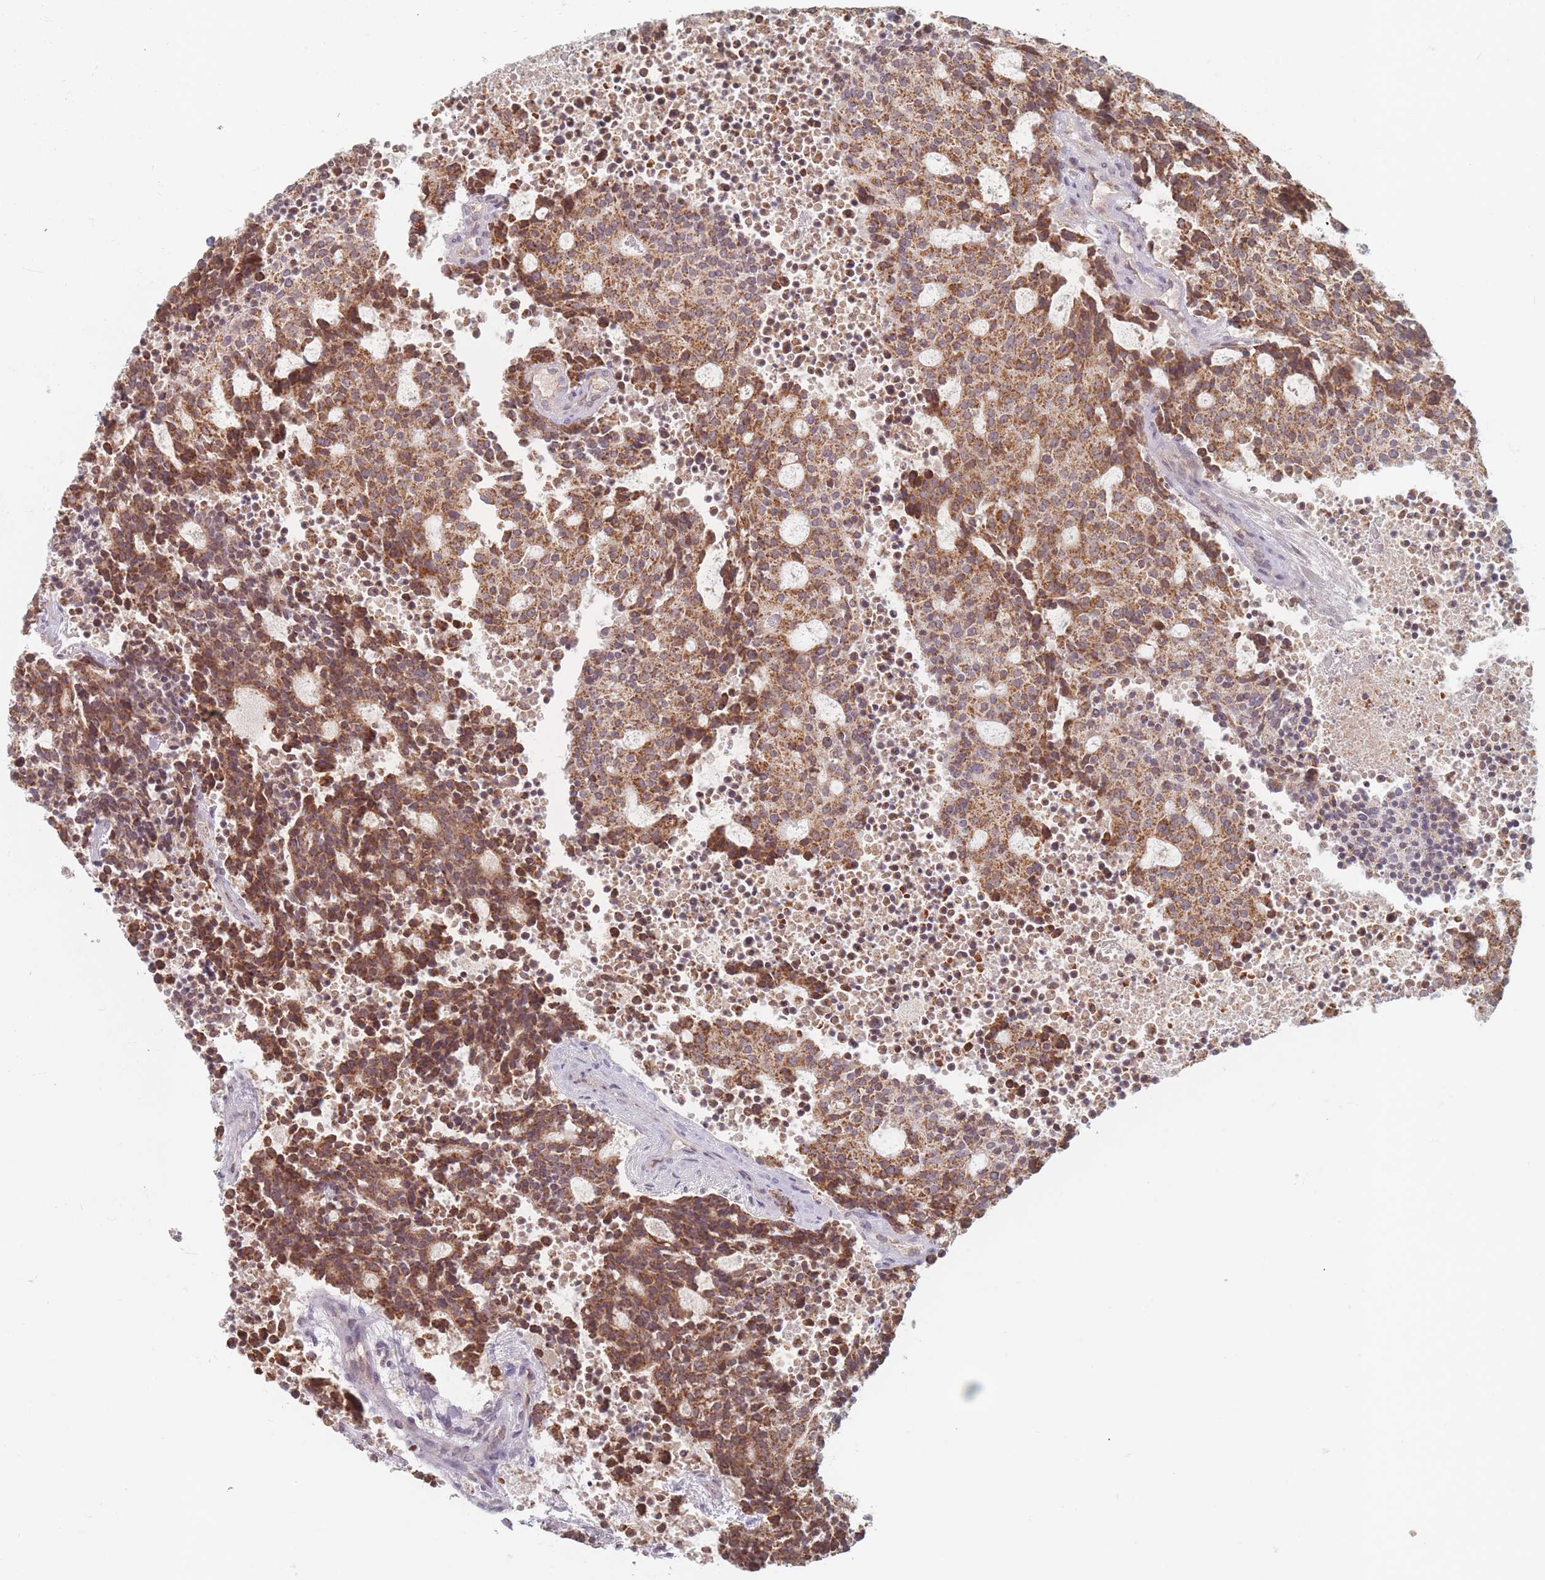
{"staining": {"intensity": "moderate", "quantity": ">75%", "location": "cytoplasmic/membranous"}, "tissue": "carcinoid", "cell_type": "Tumor cells", "image_type": "cancer", "snomed": [{"axis": "morphology", "description": "Carcinoid, malignant, NOS"}, {"axis": "topography", "description": "Pancreas"}], "caption": "Approximately >75% of tumor cells in human carcinoid display moderate cytoplasmic/membranous protein staining as visualized by brown immunohistochemical staining.", "gene": "OR2M4", "patient": {"sex": "female", "age": 54}}